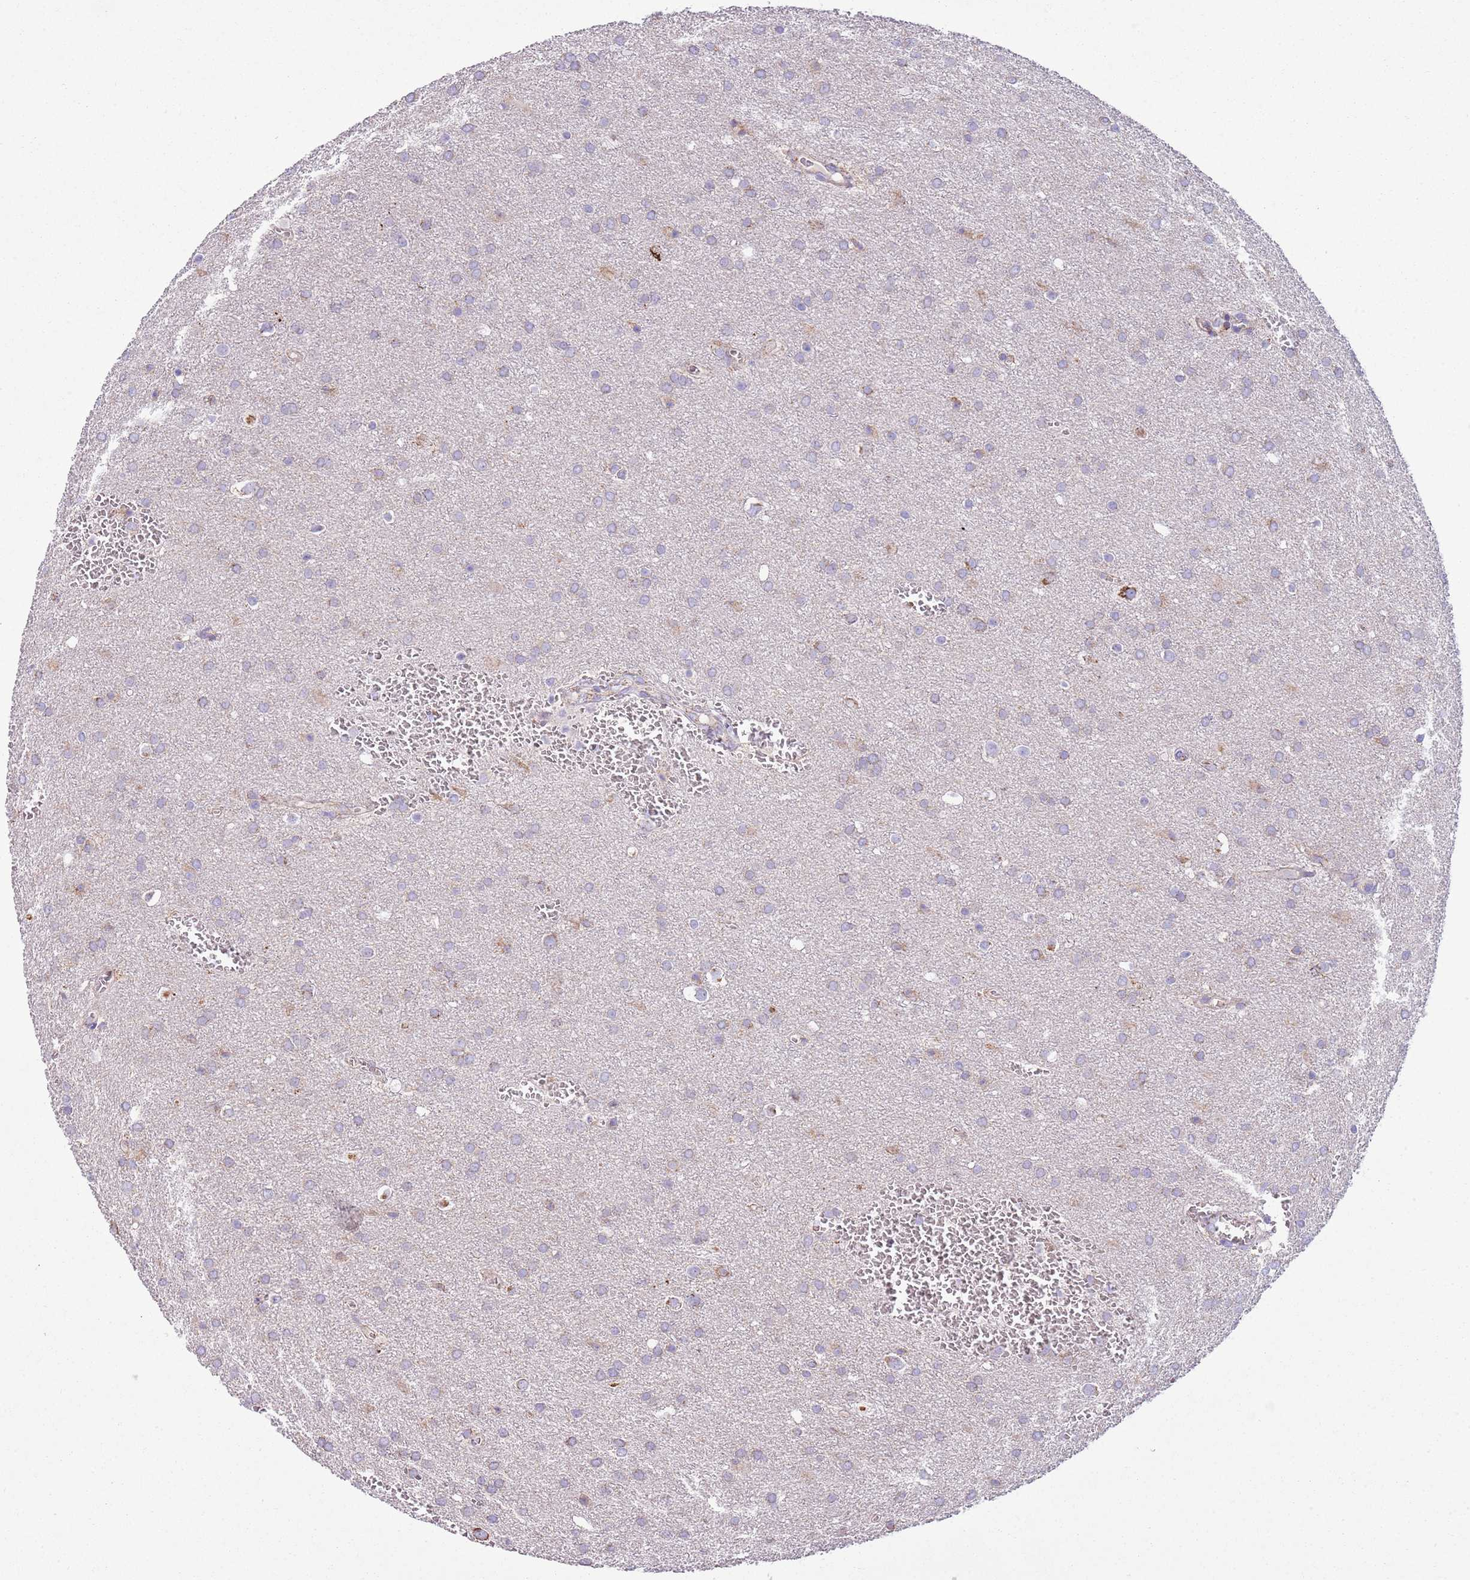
{"staining": {"intensity": "weak", "quantity": "<25%", "location": "cytoplasmic/membranous"}, "tissue": "glioma", "cell_type": "Tumor cells", "image_type": "cancer", "snomed": [{"axis": "morphology", "description": "Glioma, malignant, Low grade"}, {"axis": "topography", "description": "Brain"}], "caption": "Tumor cells are negative for protein expression in human malignant low-grade glioma.", "gene": "RNF222", "patient": {"sex": "female", "age": 32}}